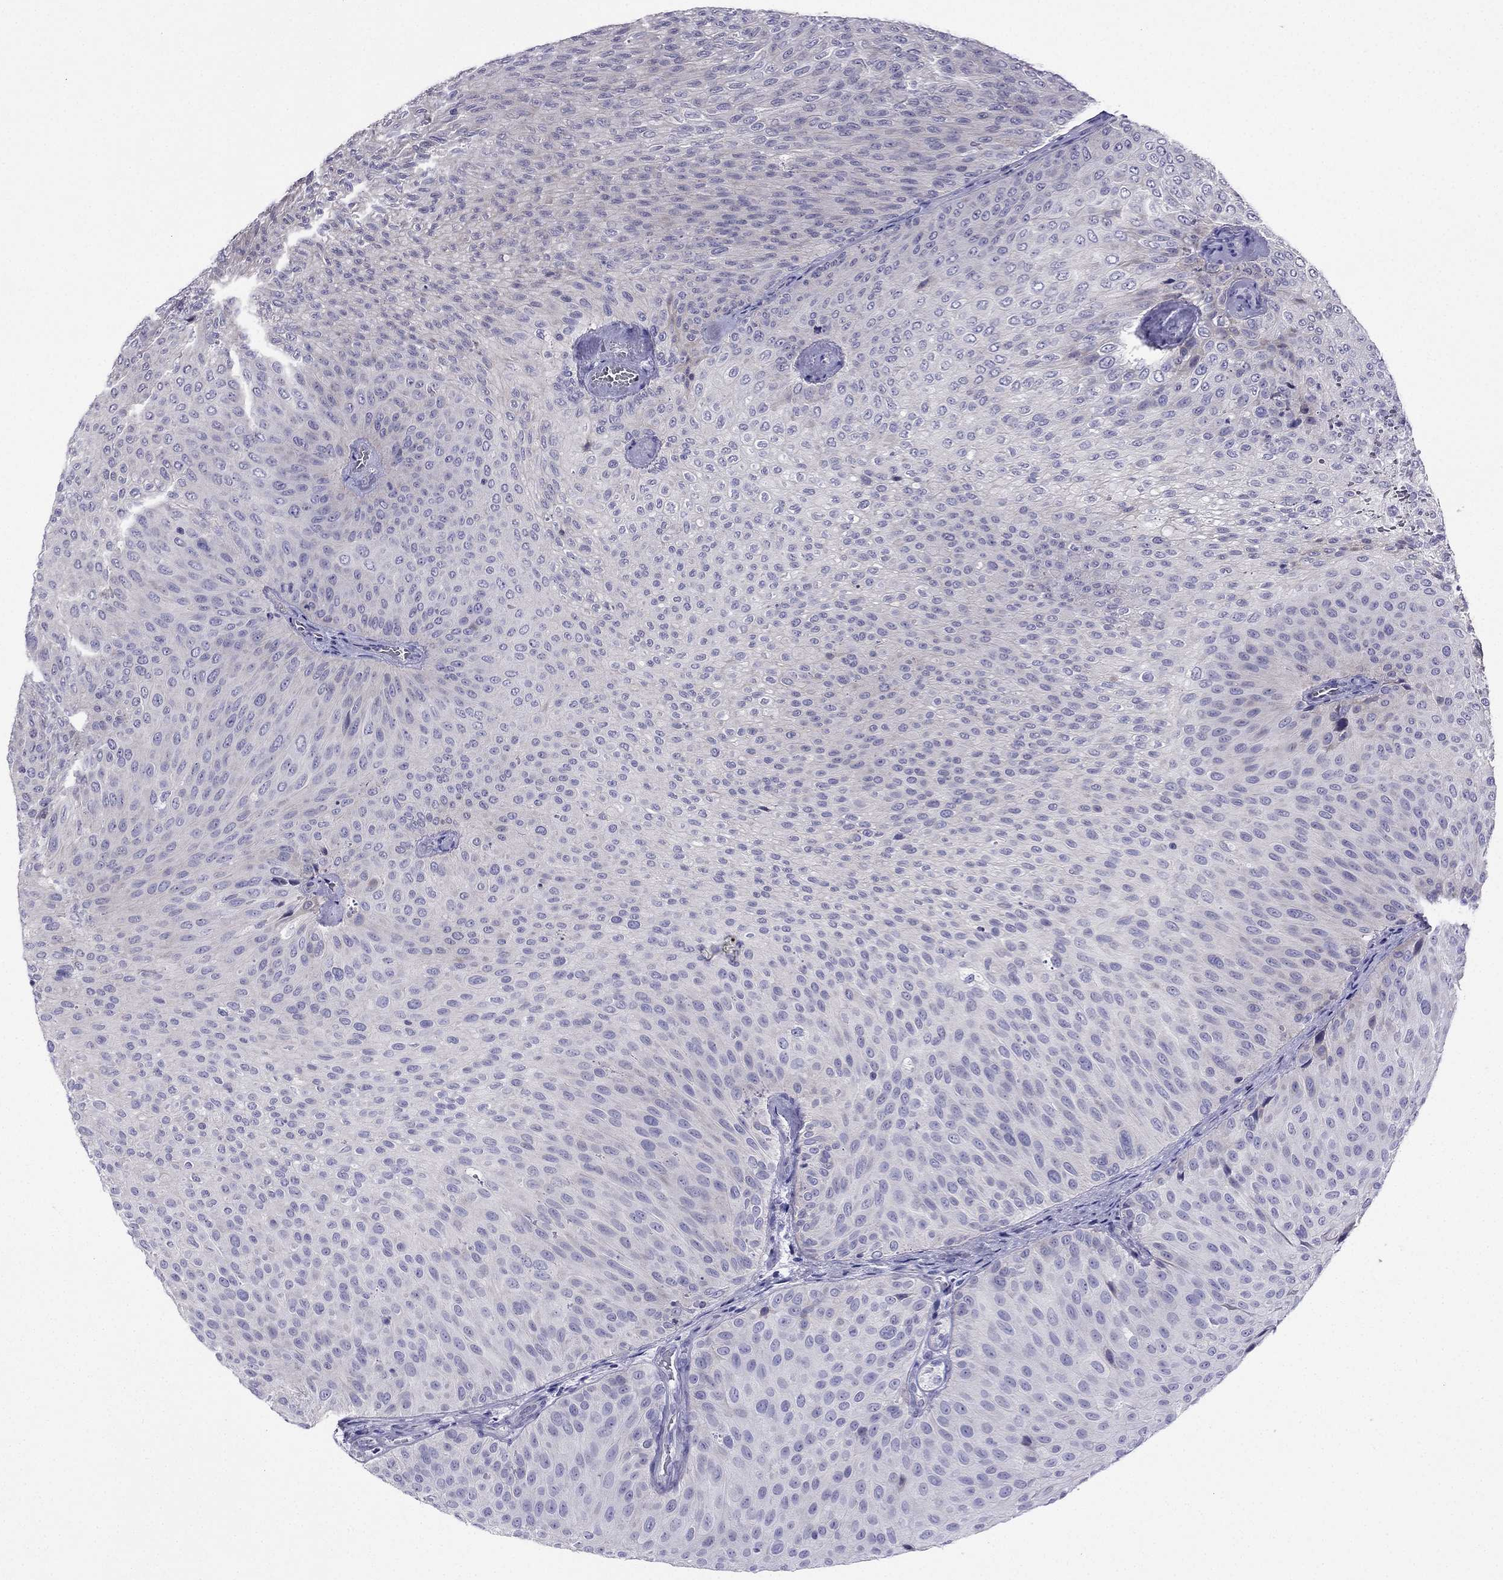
{"staining": {"intensity": "negative", "quantity": "none", "location": "none"}, "tissue": "urothelial cancer", "cell_type": "Tumor cells", "image_type": "cancer", "snomed": [{"axis": "morphology", "description": "Urothelial carcinoma, Low grade"}, {"axis": "topography", "description": "Urinary bladder"}], "caption": "IHC micrograph of neoplastic tissue: urothelial cancer stained with DAB (3,3'-diaminobenzidine) exhibits no significant protein positivity in tumor cells.", "gene": "KCNJ10", "patient": {"sex": "male", "age": 78}}